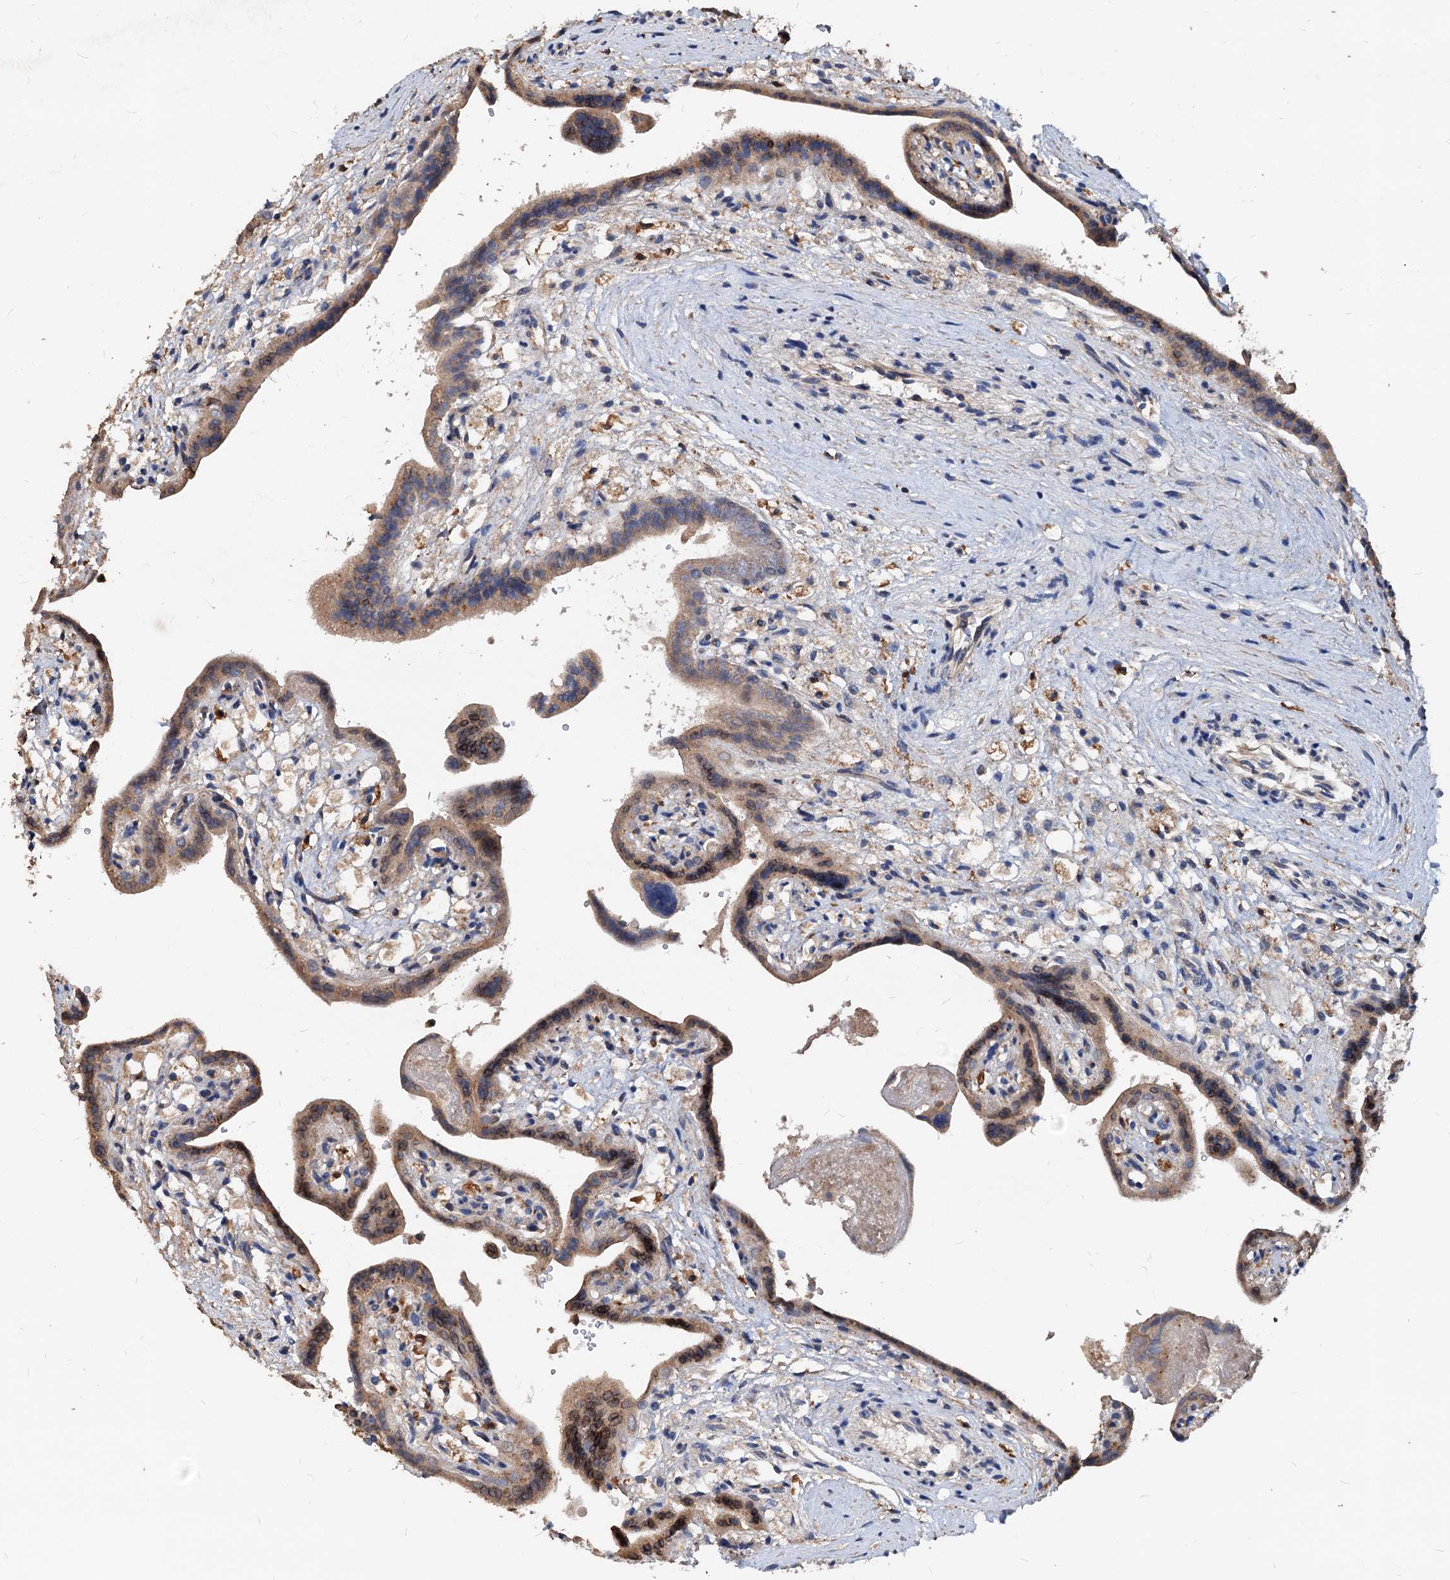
{"staining": {"intensity": "moderate", "quantity": ">75%", "location": "cytoplasmic/membranous,nuclear"}, "tissue": "placenta", "cell_type": "Trophoblastic cells", "image_type": "normal", "snomed": [{"axis": "morphology", "description": "Normal tissue, NOS"}, {"axis": "topography", "description": "Placenta"}], "caption": "Brown immunohistochemical staining in unremarkable human placenta demonstrates moderate cytoplasmic/membranous,nuclear positivity in approximately >75% of trophoblastic cells.", "gene": "LCP2", "patient": {"sex": "female", "age": 37}}